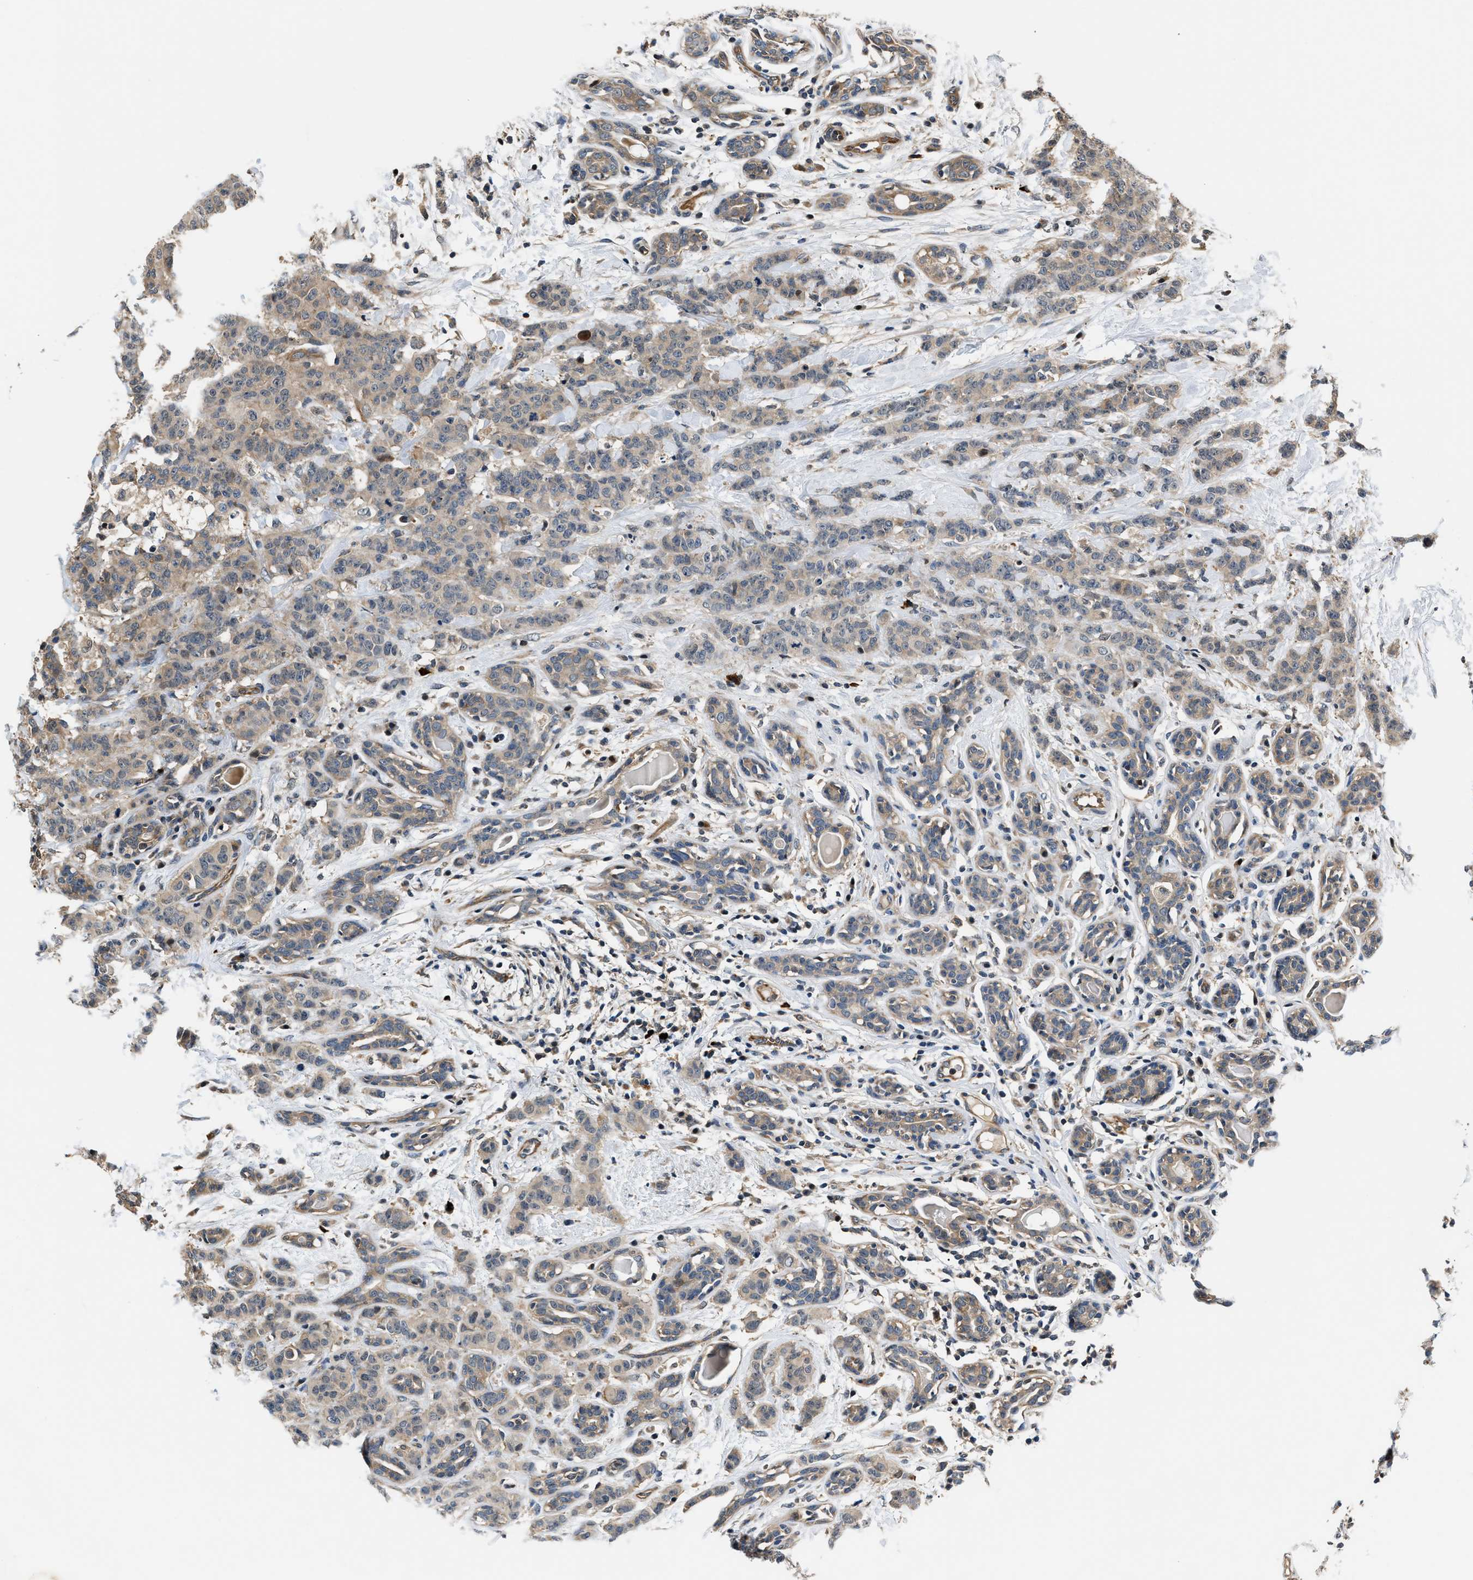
{"staining": {"intensity": "weak", "quantity": "25%-75%", "location": "cytoplasmic/membranous"}, "tissue": "breast cancer", "cell_type": "Tumor cells", "image_type": "cancer", "snomed": [{"axis": "morphology", "description": "Normal tissue, NOS"}, {"axis": "morphology", "description": "Duct carcinoma"}, {"axis": "topography", "description": "Breast"}], "caption": "DAB (3,3'-diaminobenzidine) immunohistochemical staining of breast cancer exhibits weak cytoplasmic/membranous protein positivity in about 25%-75% of tumor cells.", "gene": "TUT7", "patient": {"sex": "female", "age": 40}}